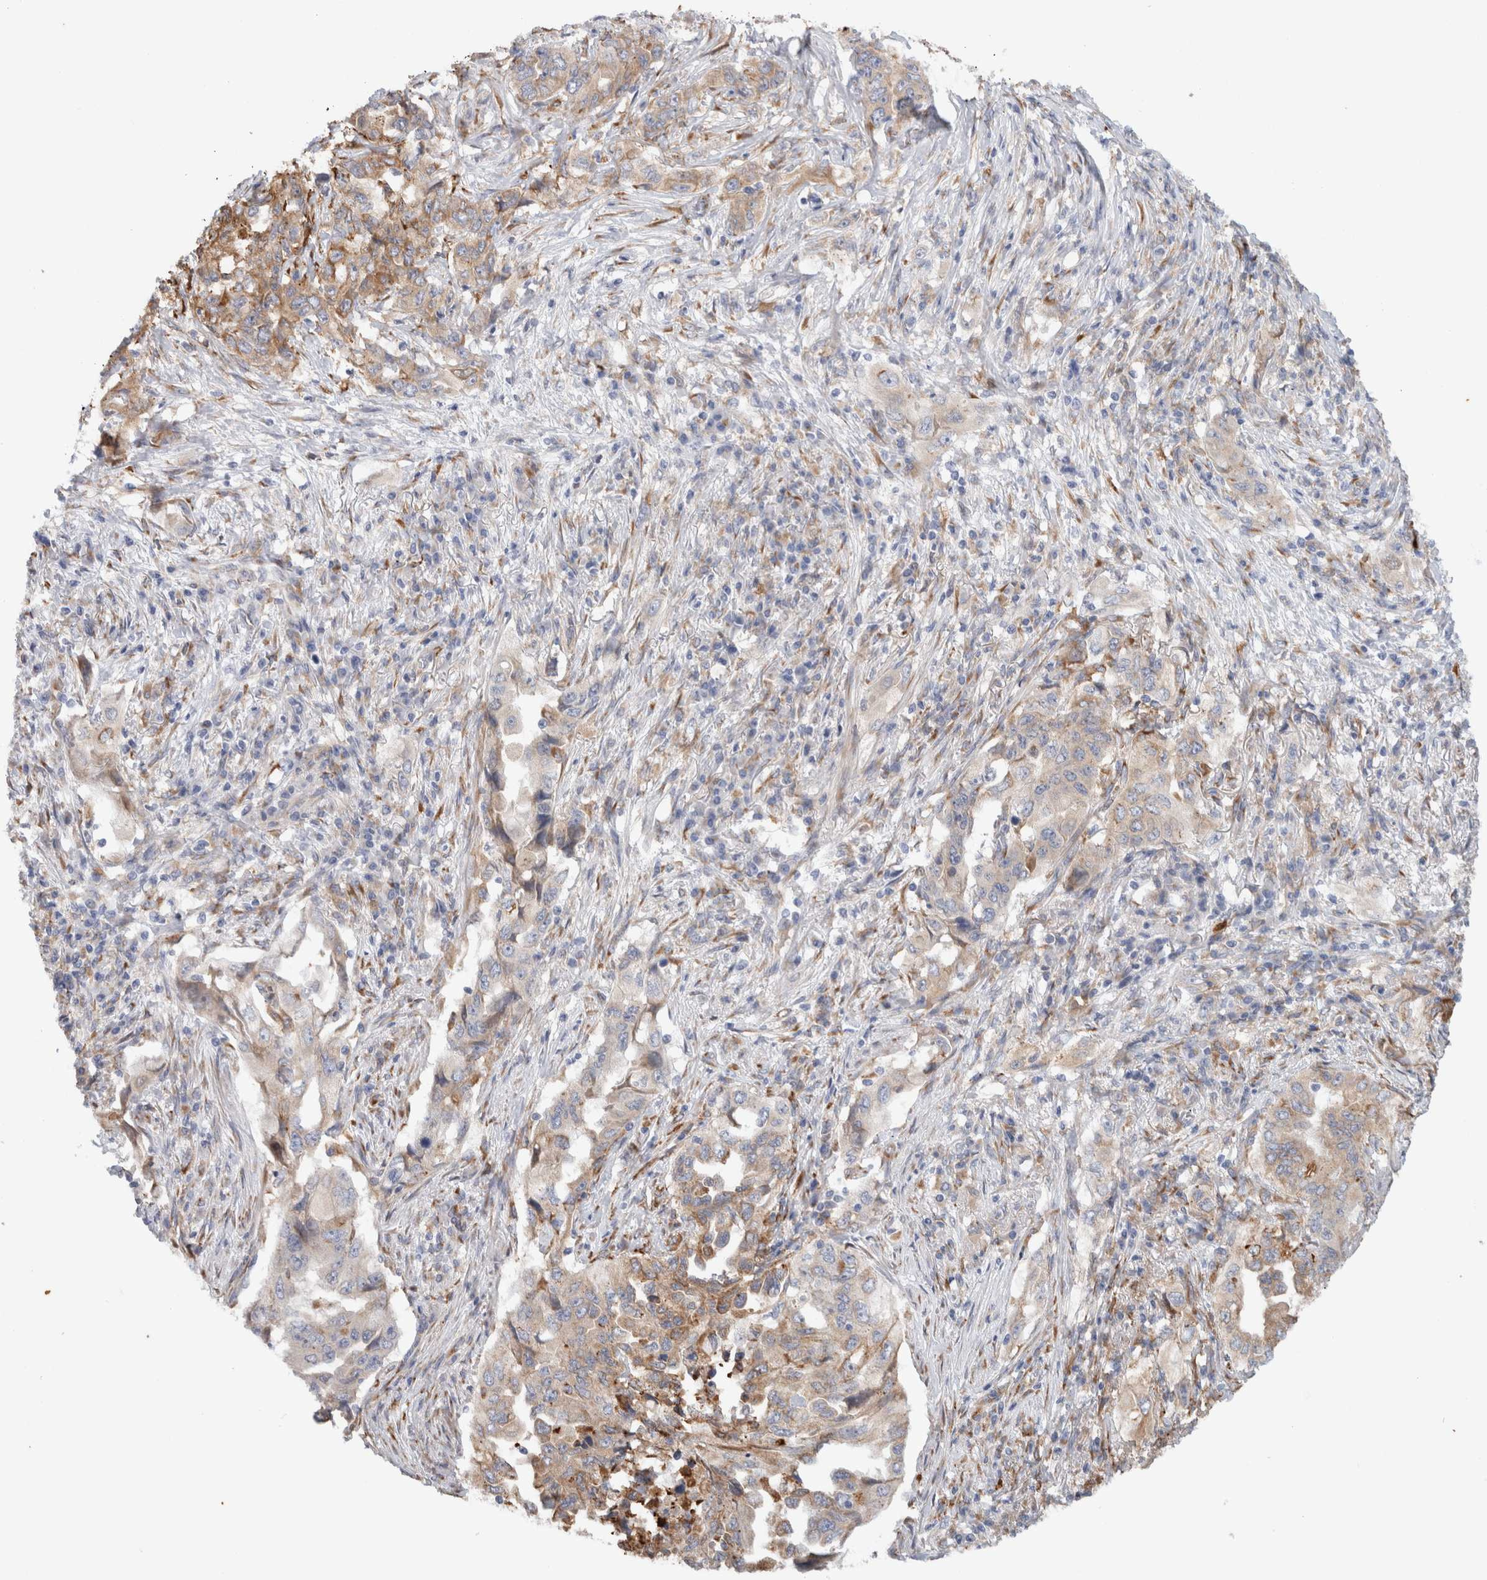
{"staining": {"intensity": "weak", "quantity": "25%-75%", "location": "cytoplasmic/membranous"}, "tissue": "lung cancer", "cell_type": "Tumor cells", "image_type": "cancer", "snomed": [{"axis": "morphology", "description": "Adenocarcinoma, NOS"}, {"axis": "topography", "description": "Lung"}], "caption": "Adenocarcinoma (lung) stained for a protein (brown) reveals weak cytoplasmic/membranous positive positivity in about 25%-75% of tumor cells.", "gene": "P4HA1", "patient": {"sex": "female", "age": 51}}